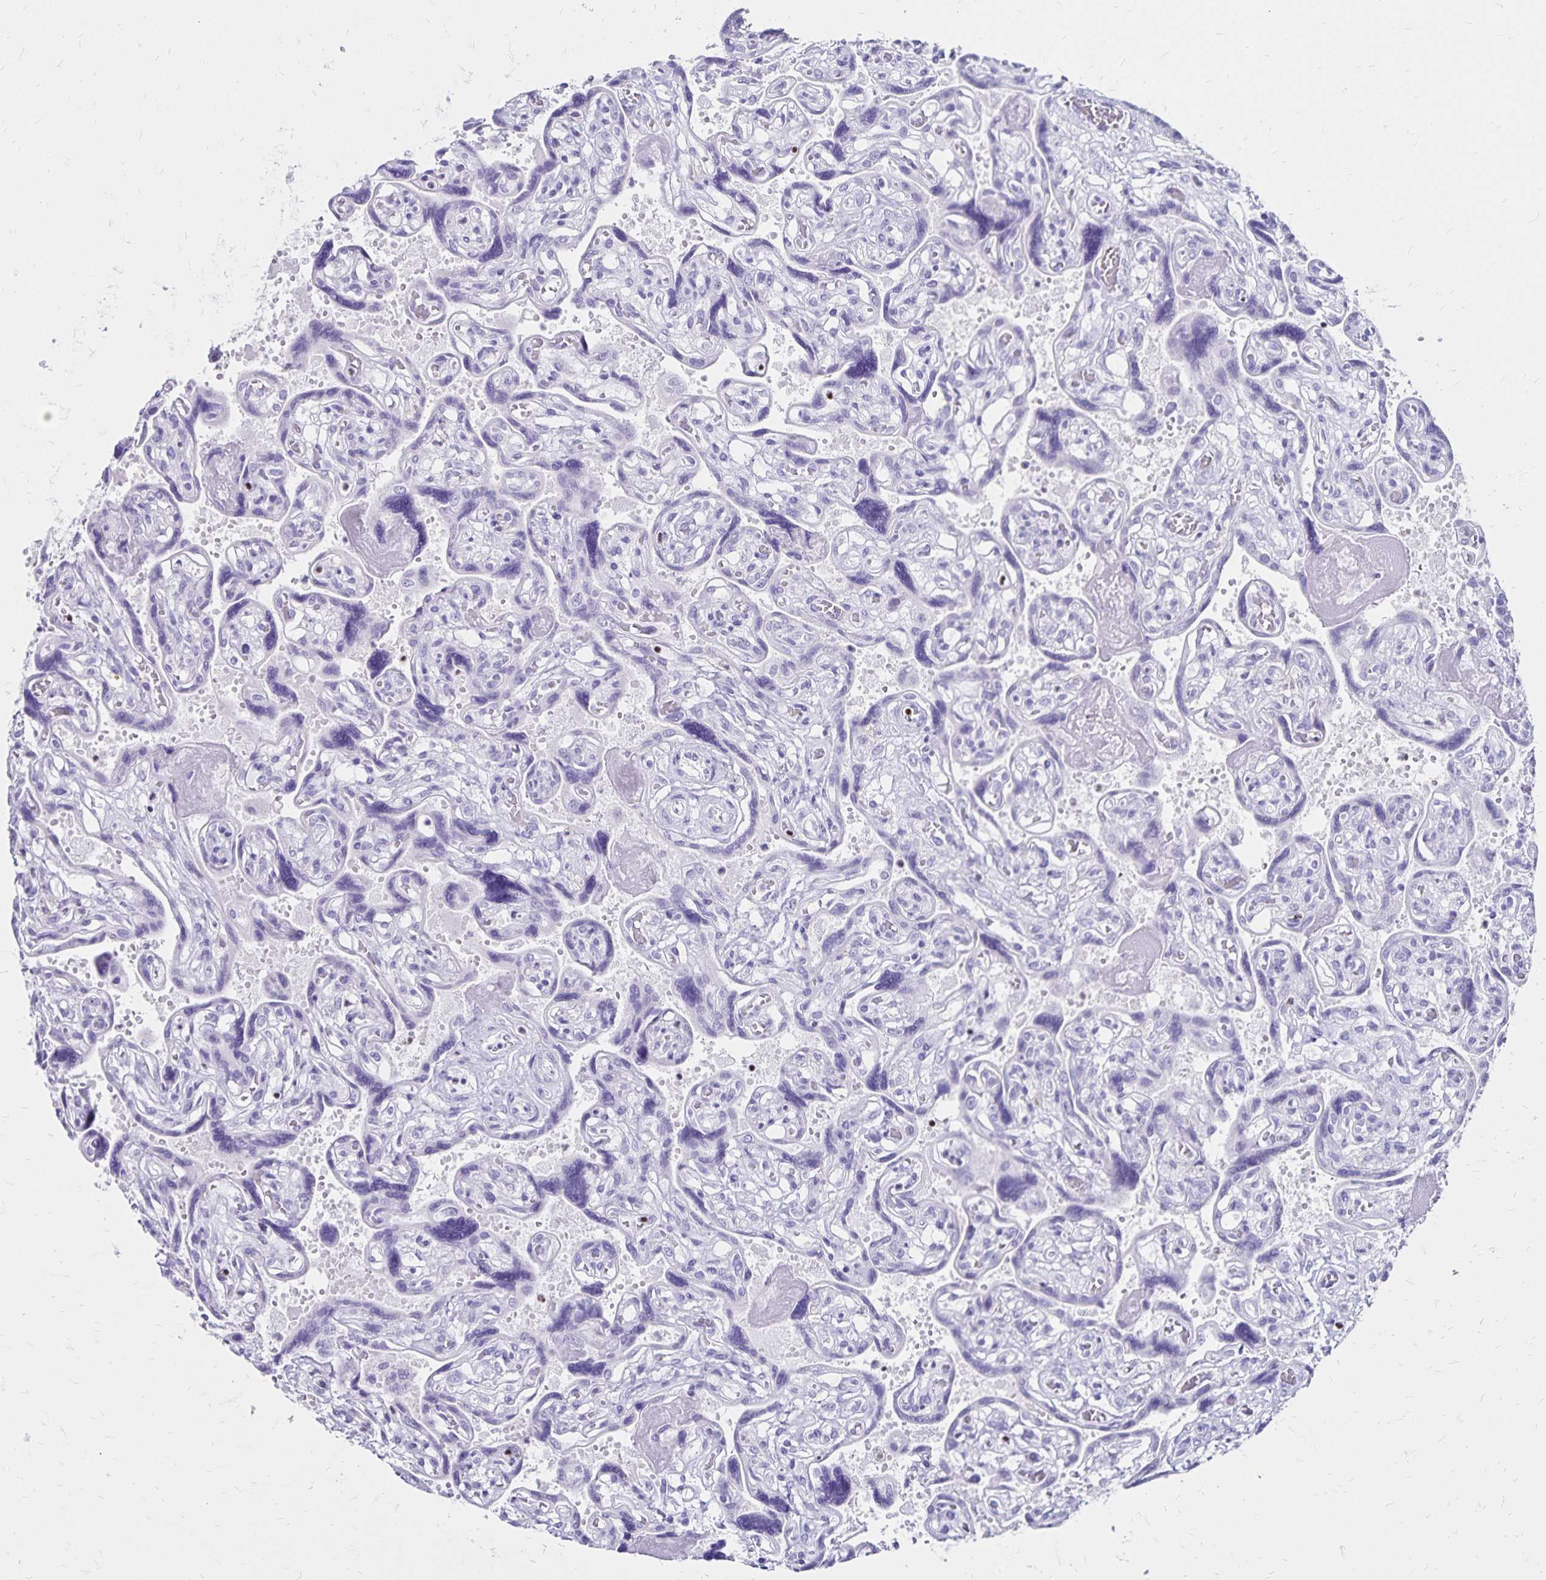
{"staining": {"intensity": "negative", "quantity": "none", "location": "none"}, "tissue": "placenta", "cell_type": "Decidual cells", "image_type": "normal", "snomed": [{"axis": "morphology", "description": "Normal tissue, NOS"}, {"axis": "topography", "description": "Placenta"}], "caption": "A histopathology image of placenta stained for a protein shows no brown staining in decidual cells. Nuclei are stained in blue.", "gene": "IKZF1", "patient": {"sex": "female", "age": 32}}